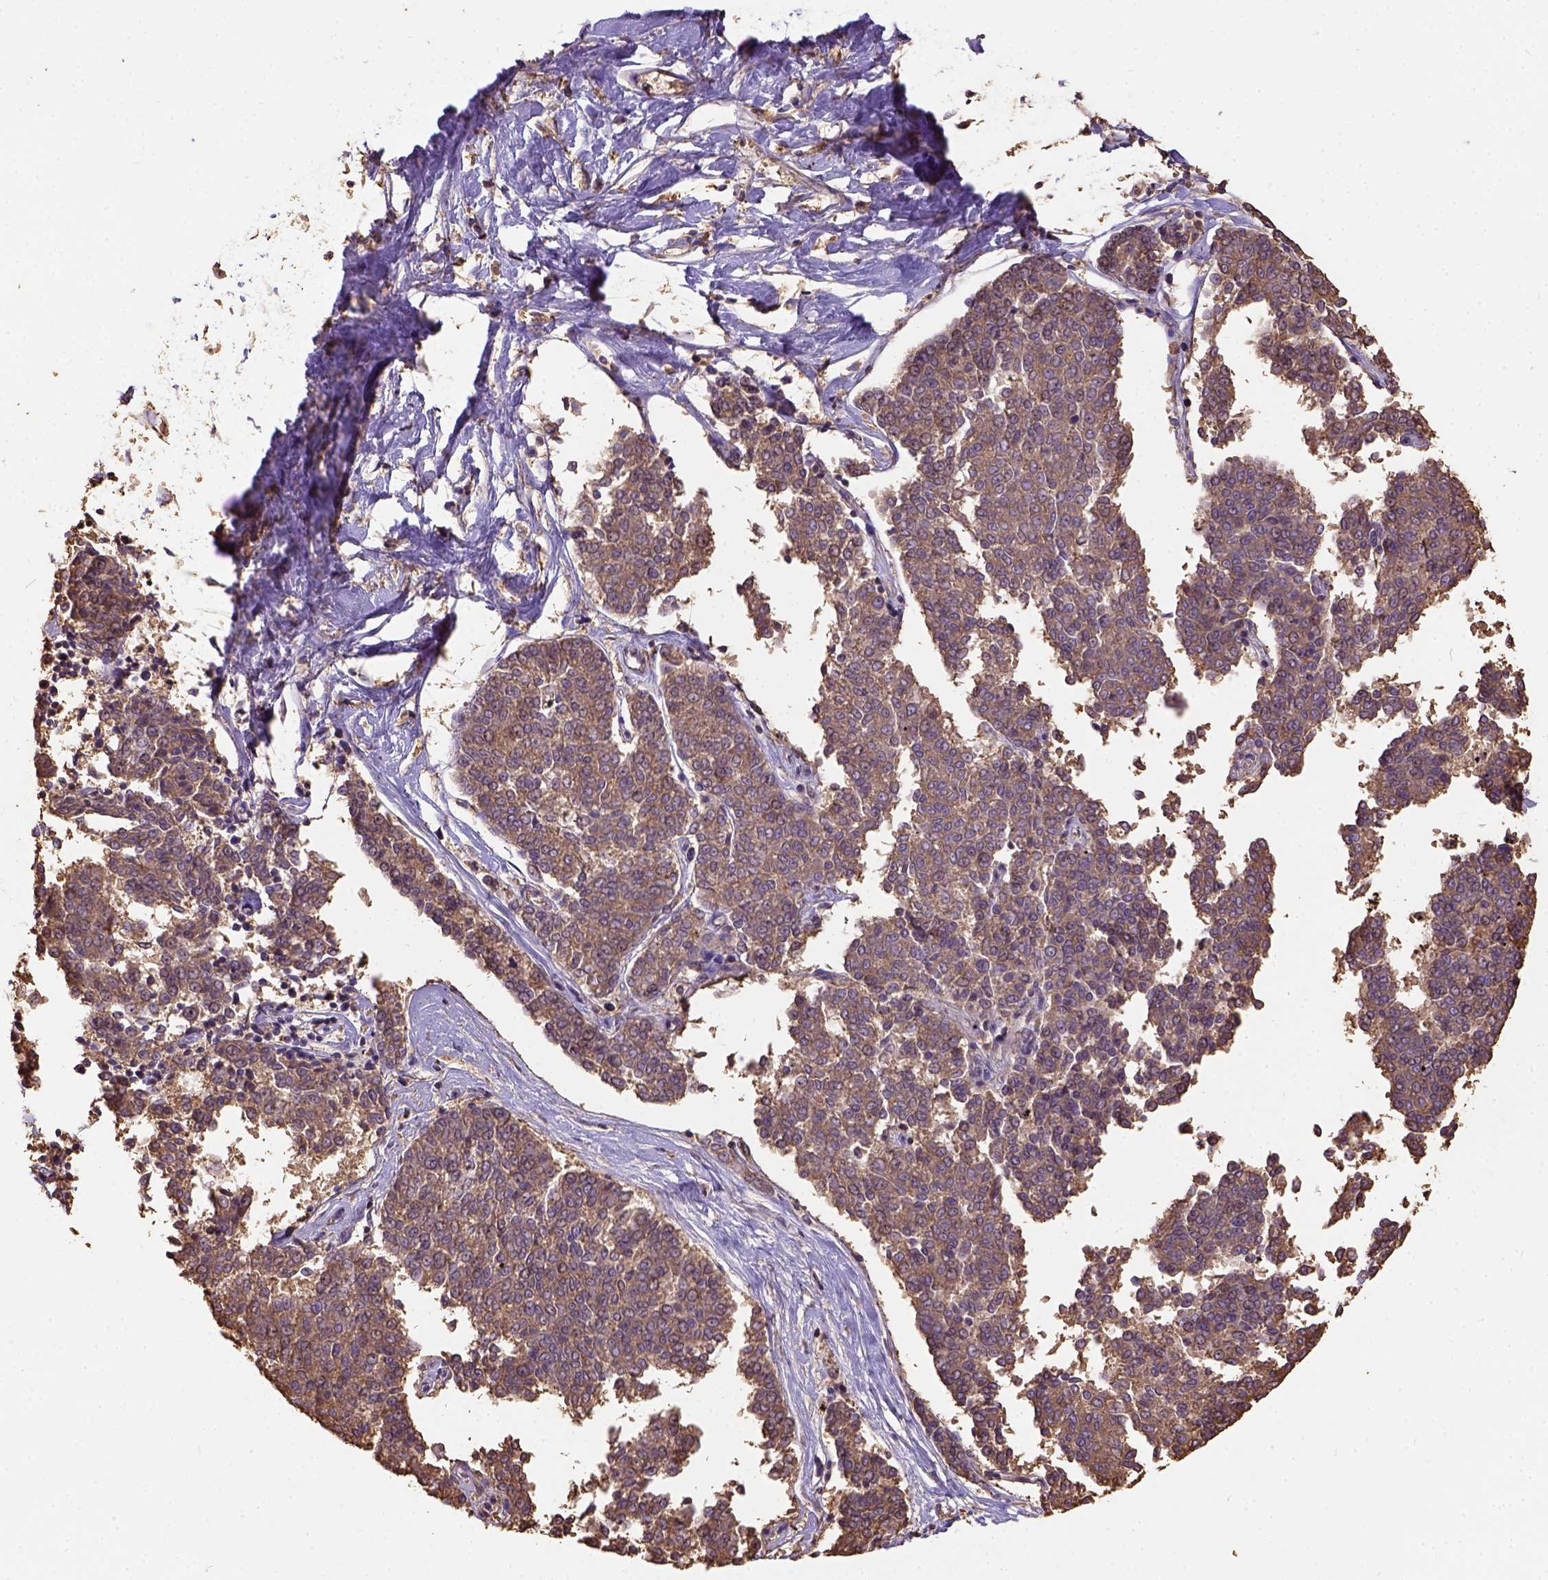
{"staining": {"intensity": "moderate", "quantity": ">75%", "location": "cytoplasmic/membranous"}, "tissue": "melanoma", "cell_type": "Tumor cells", "image_type": "cancer", "snomed": [{"axis": "morphology", "description": "Malignant melanoma, NOS"}, {"axis": "topography", "description": "Skin"}], "caption": "A brown stain labels moderate cytoplasmic/membranous positivity of a protein in malignant melanoma tumor cells.", "gene": "ATP1B3", "patient": {"sex": "female", "age": 72}}